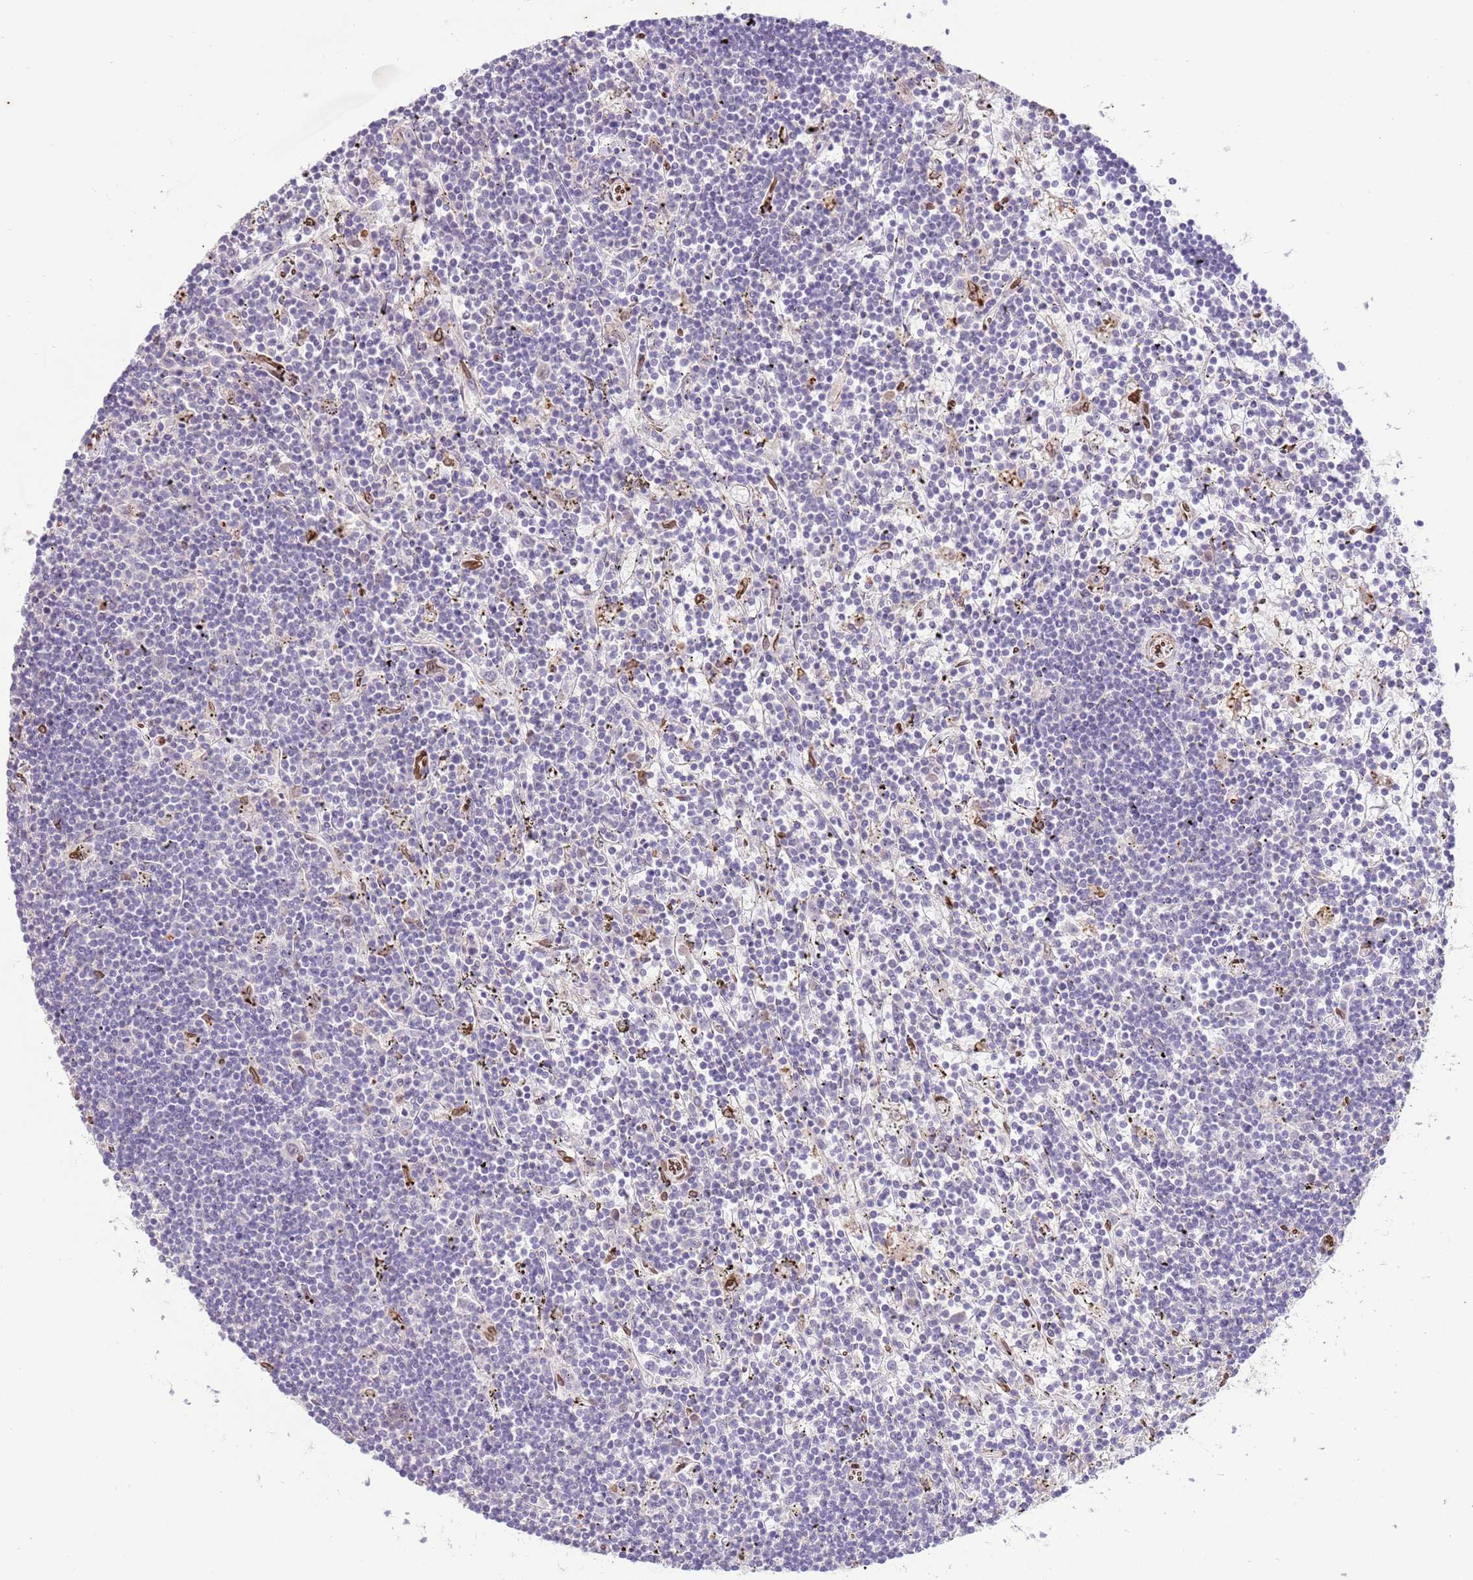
{"staining": {"intensity": "negative", "quantity": "none", "location": "none"}, "tissue": "lymphoma", "cell_type": "Tumor cells", "image_type": "cancer", "snomed": [{"axis": "morphology", "description": "Malignant lymphoma, non-Hodgkin's type, Low grade"}, {"axis": "topography", "description": "Spleen"}], "caption": "Immunohistochemistry (IHC) micrograph of human lymphoma stained for a protein (brown), which demonstrates no expression in tumor cells.", "gene": "TMEM47", "patient": {"sex": "male", "age": 76}}